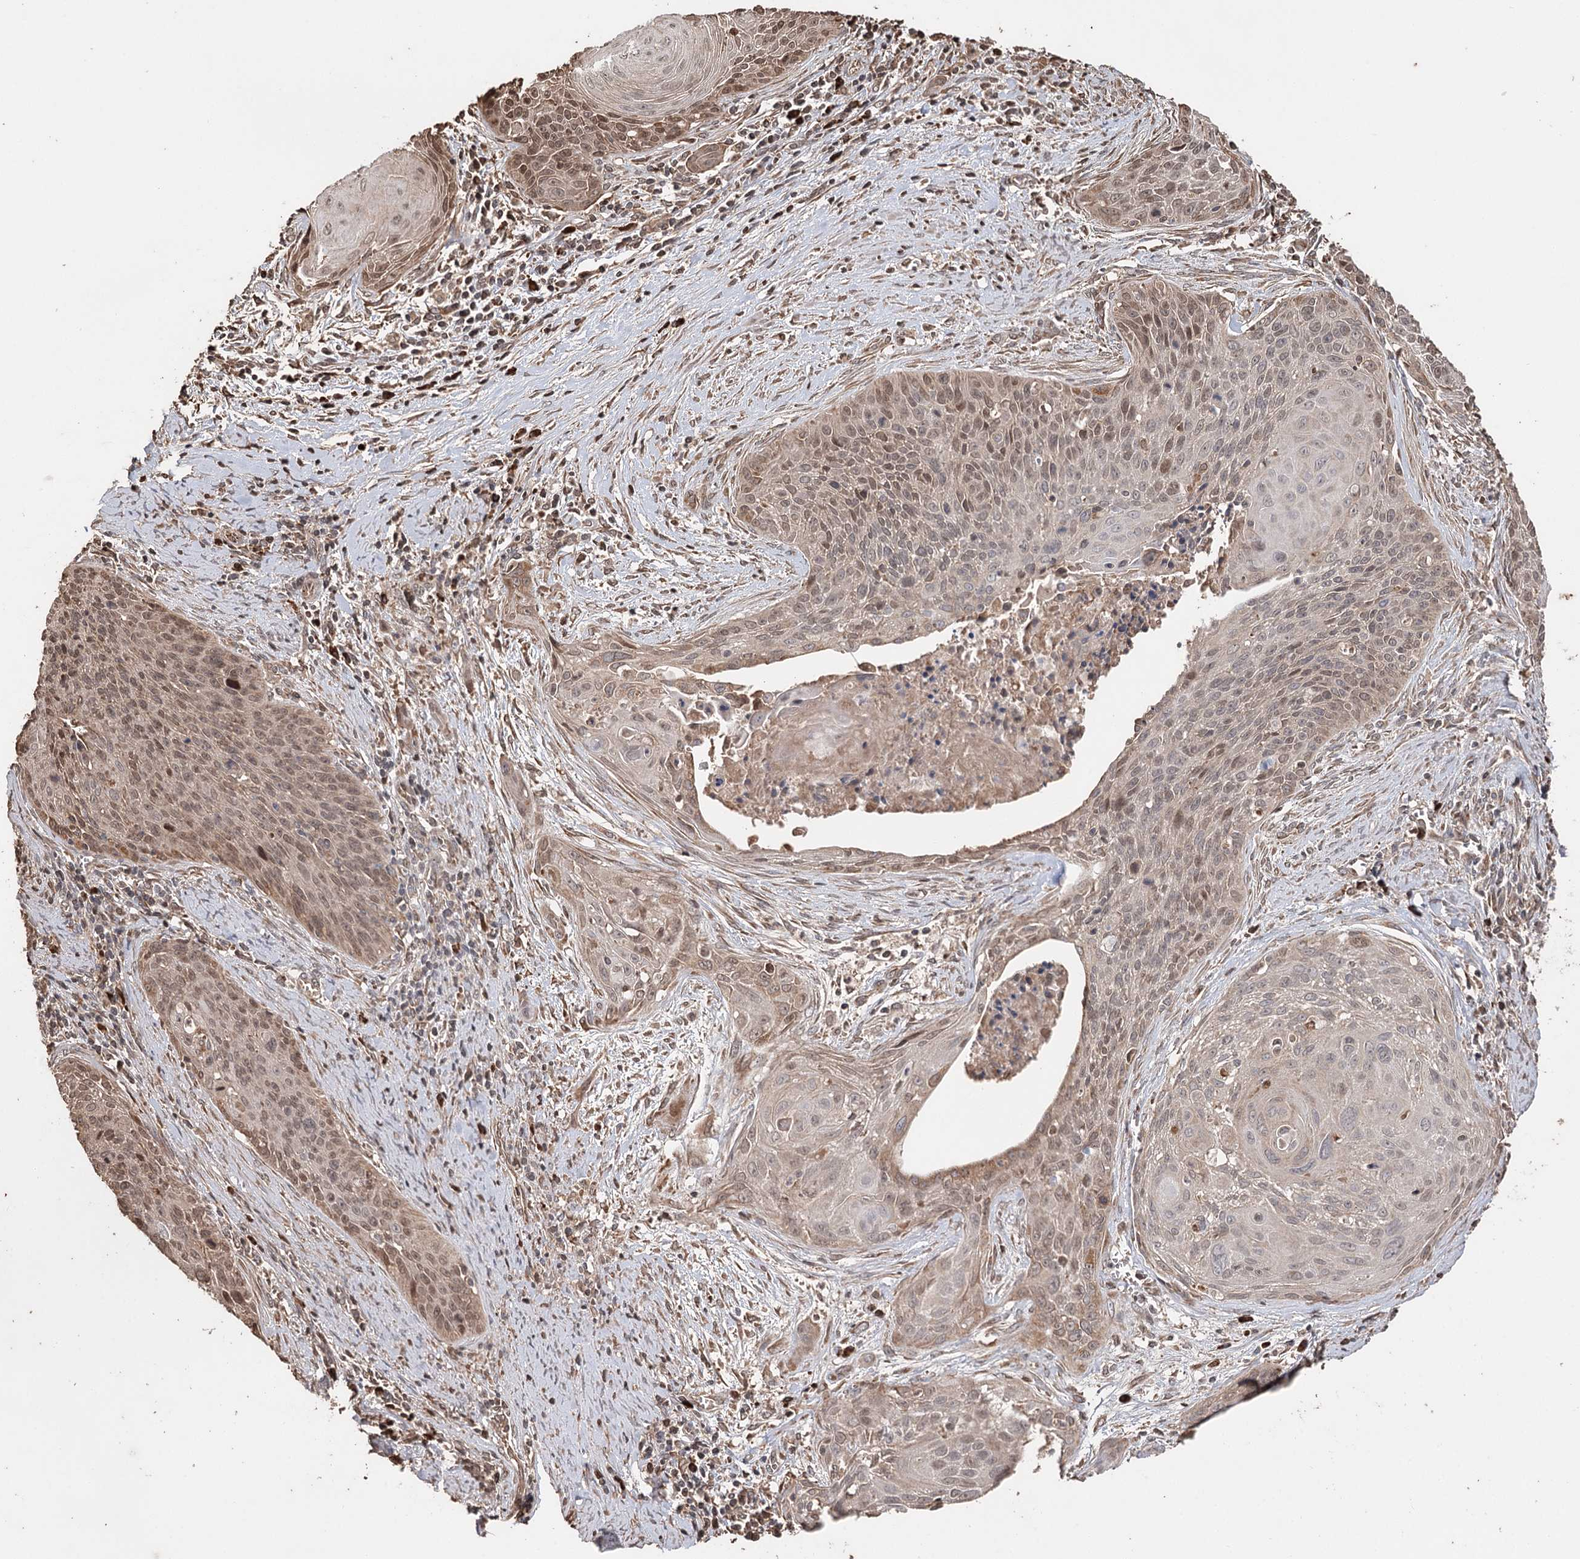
{"staining": {"intensity": "moderate", "quantity": ">75%", "location": "cytoplasmic/membranous,nuclear"}, "tissue": "cervical cancer", "cell_type": "Tumor cells", "image_type": "cancer", "snomed": [{"axis": "morphology", "description": "Squamous cell carcinoma, NOS"}, {"axis": "topography", "description": "Cervix"}], "caption": "This photomicrograph exhibits IHC staining of human cervical cancer (squamous cell carcinoma), with medium moderate cytoplasmic/membranous and nuclear expression in approximately >75% of tumor cells.", "gene": "SYVN1", "patient": {"sex": "female", "age": 55}}